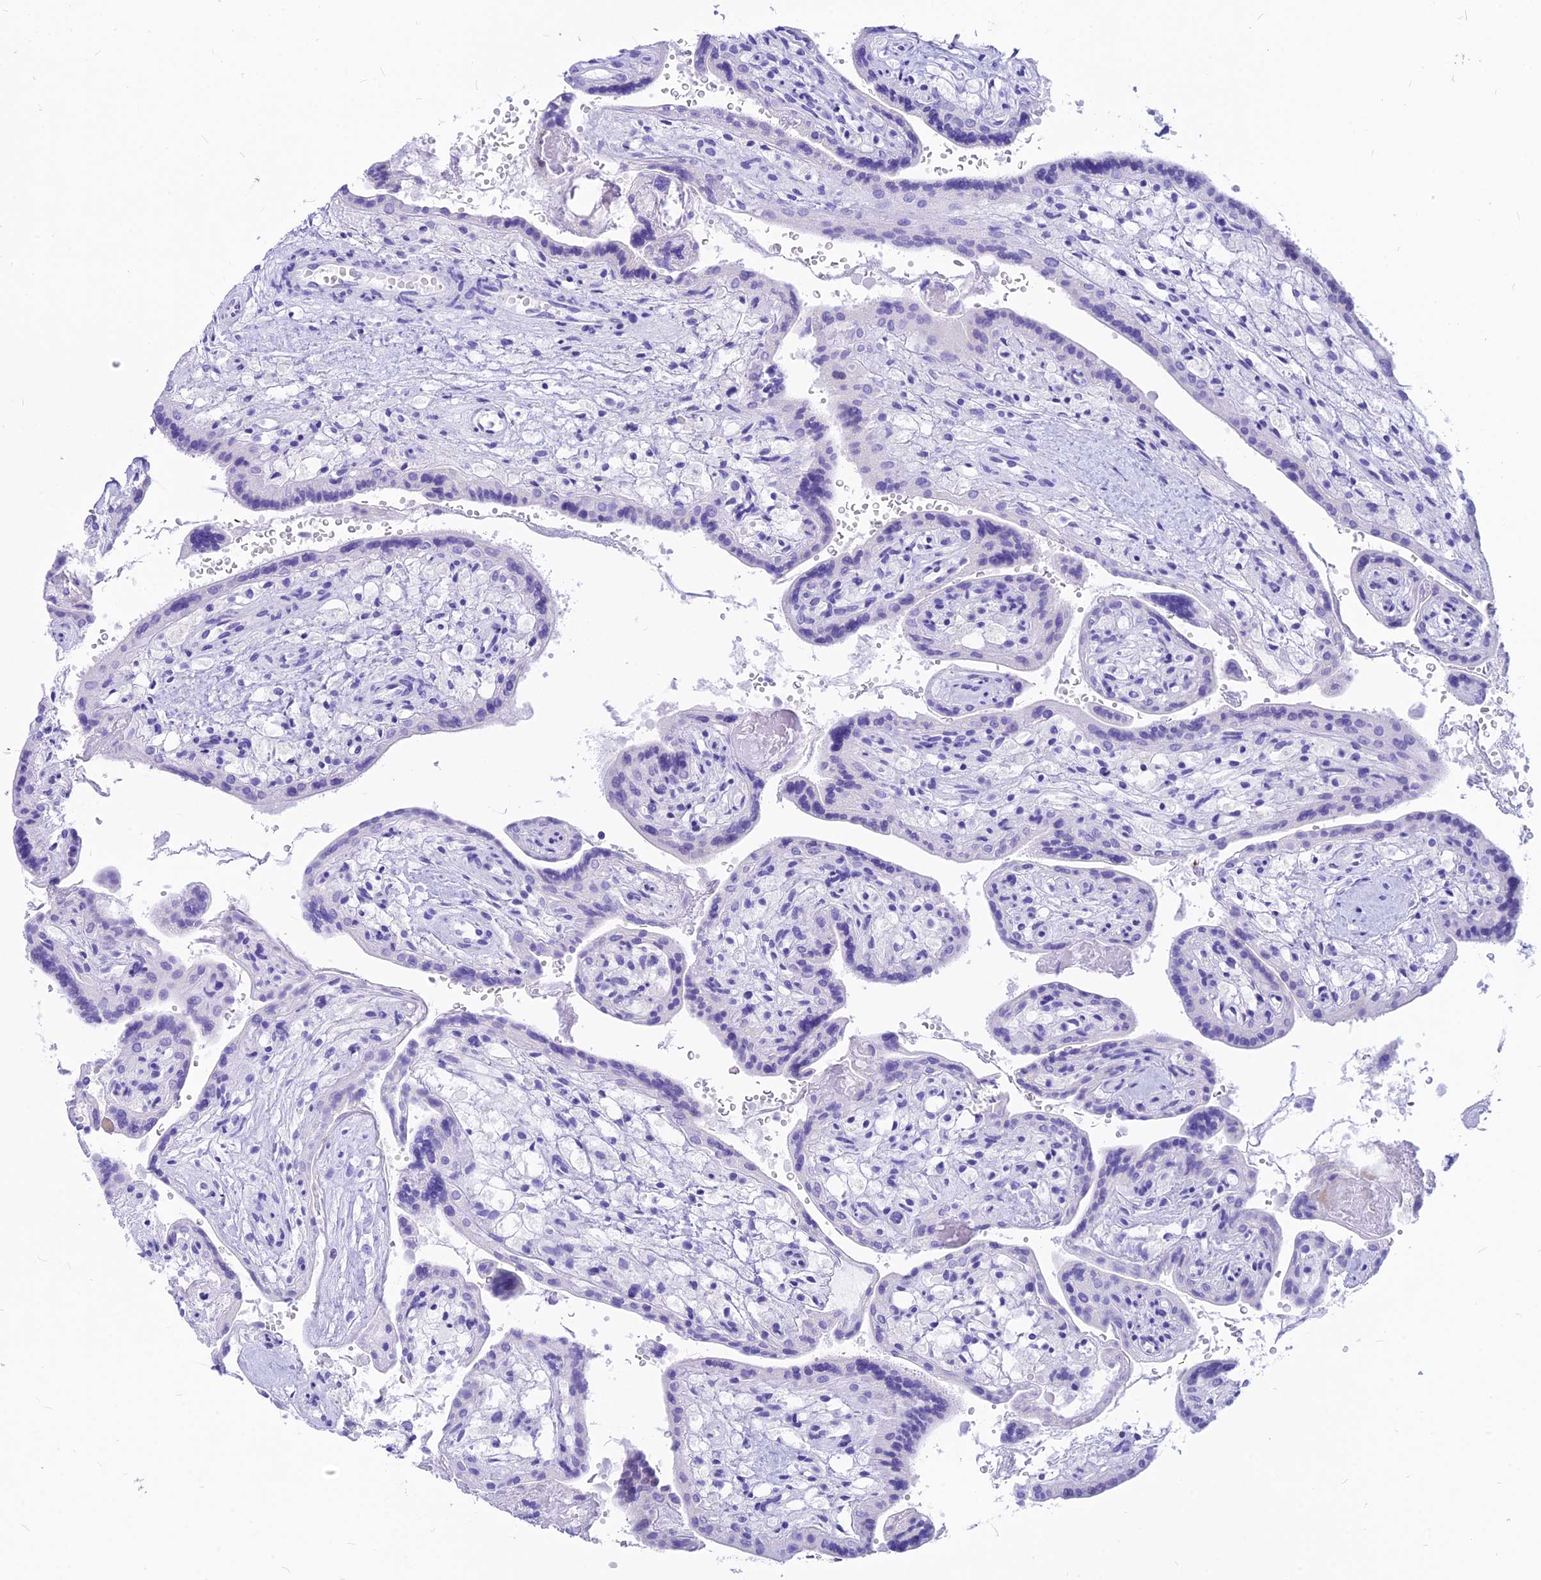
{"staining": {"intensity": "negative", "quantity": "none", "location": "none"}, "tissue": "placenta", "cell_type": "Trophoblastic cells", "image_type": "normal", "snomed": [{"axis": "morphology", "description": "Normal tissue, NOS"}, {"axis": "topography", "description": "Placenta"}], "caption": "DAB immunohistochemical staining of benign human placenta demonstrates no significant expression in trophoblastic cells. (IHC, brightfield microscopy, high magnification).", "gene": "CNOT6", "patient": {"sex": "female", "age": 37}}